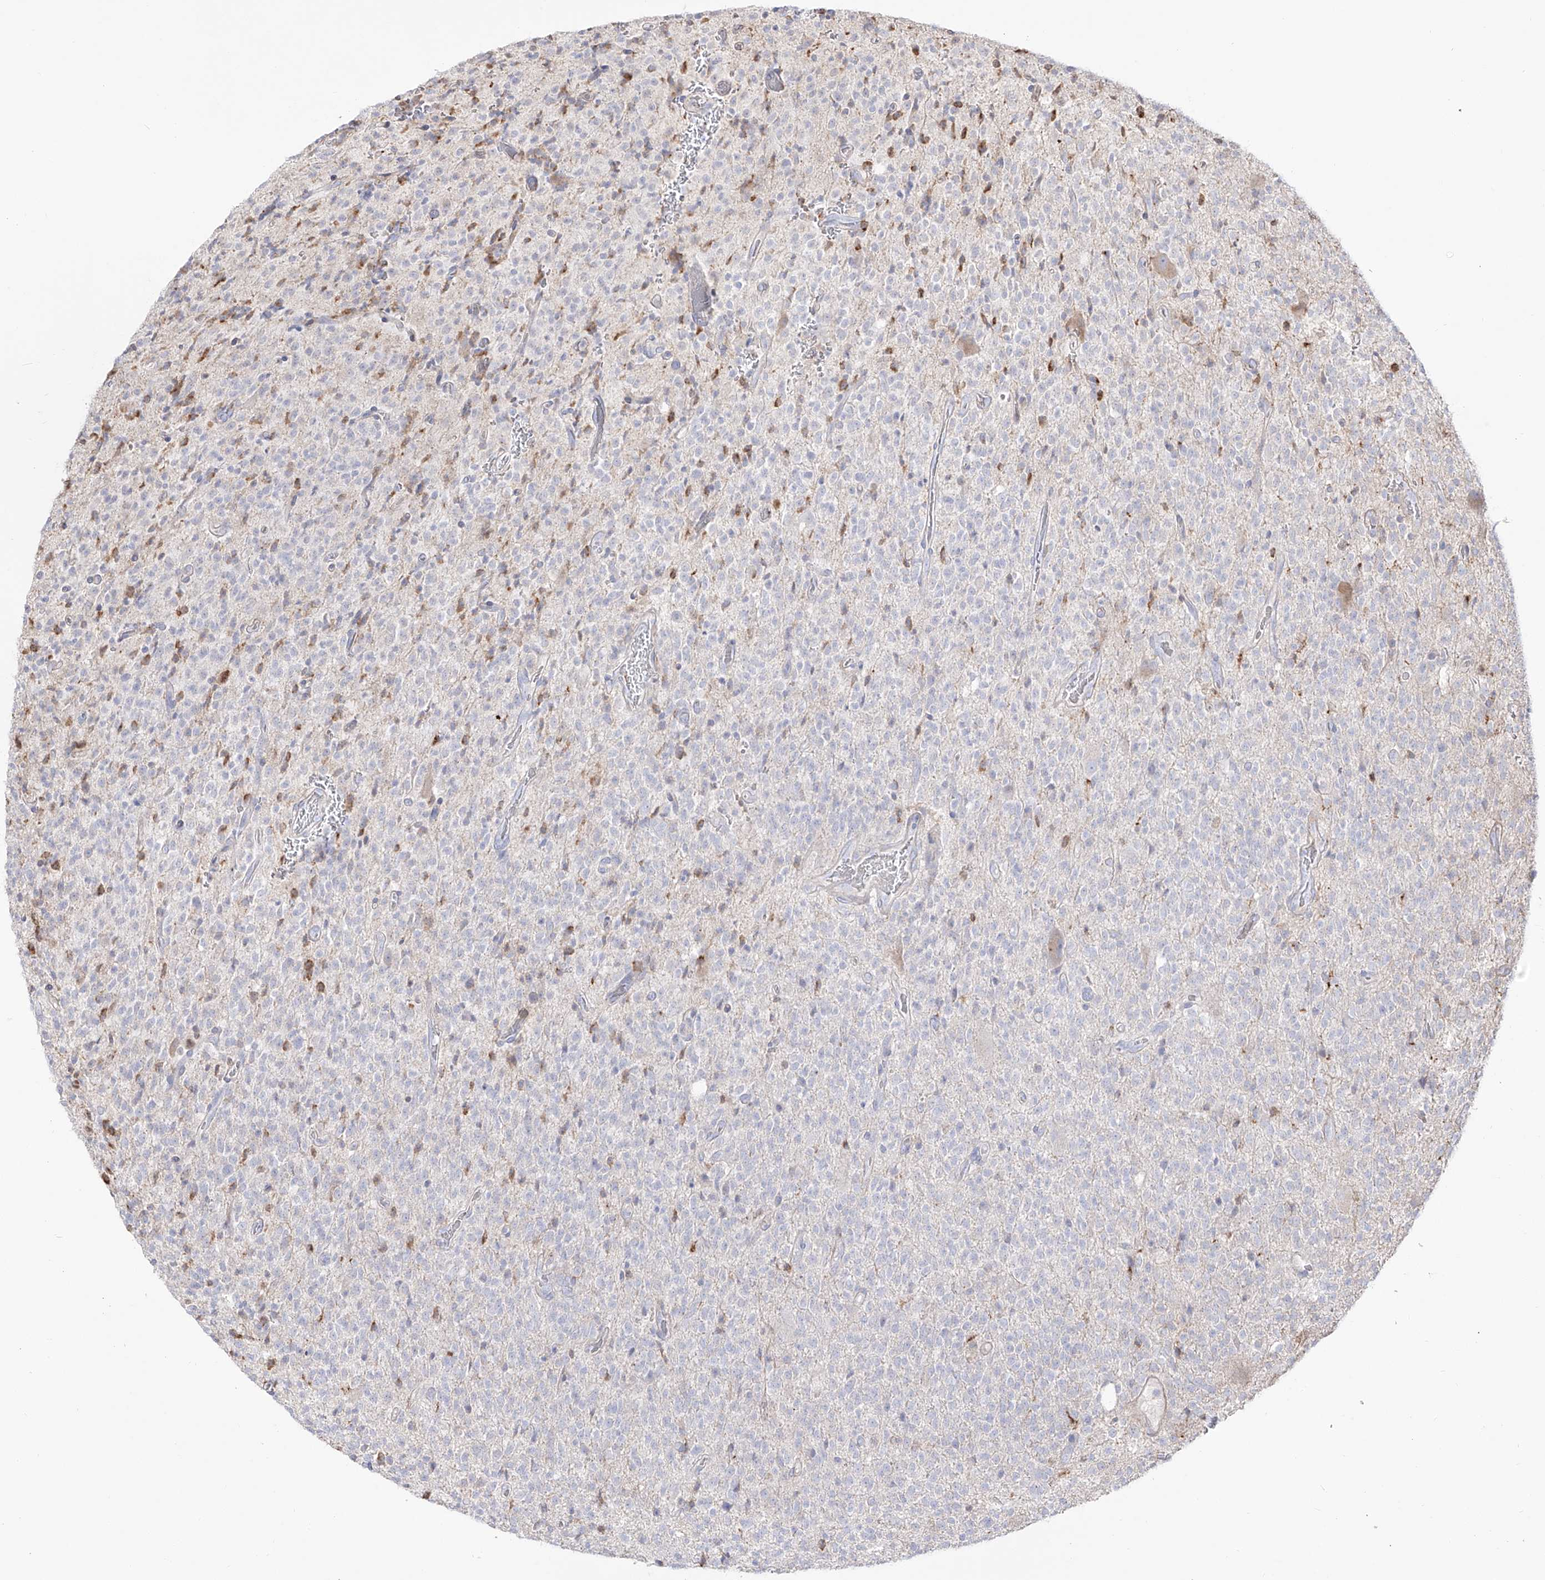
{"staining": {"intensity": "negative", "quantity": "none", "location": "none"}, "tissue": "glioma", "cell_type": "Tumor cells", "image_type": "cancer", "snomed": [{"axis": "morphology", "description": "Glioma, malignant, High grade"}, {"axis": "topography", "description": "Brain"}], "caption": "Immunohistochemistry of human glioma displays no positivity in tumor cells.", "gene": "ZGRF1", "patient": {"sex": "male", "age": 34}}